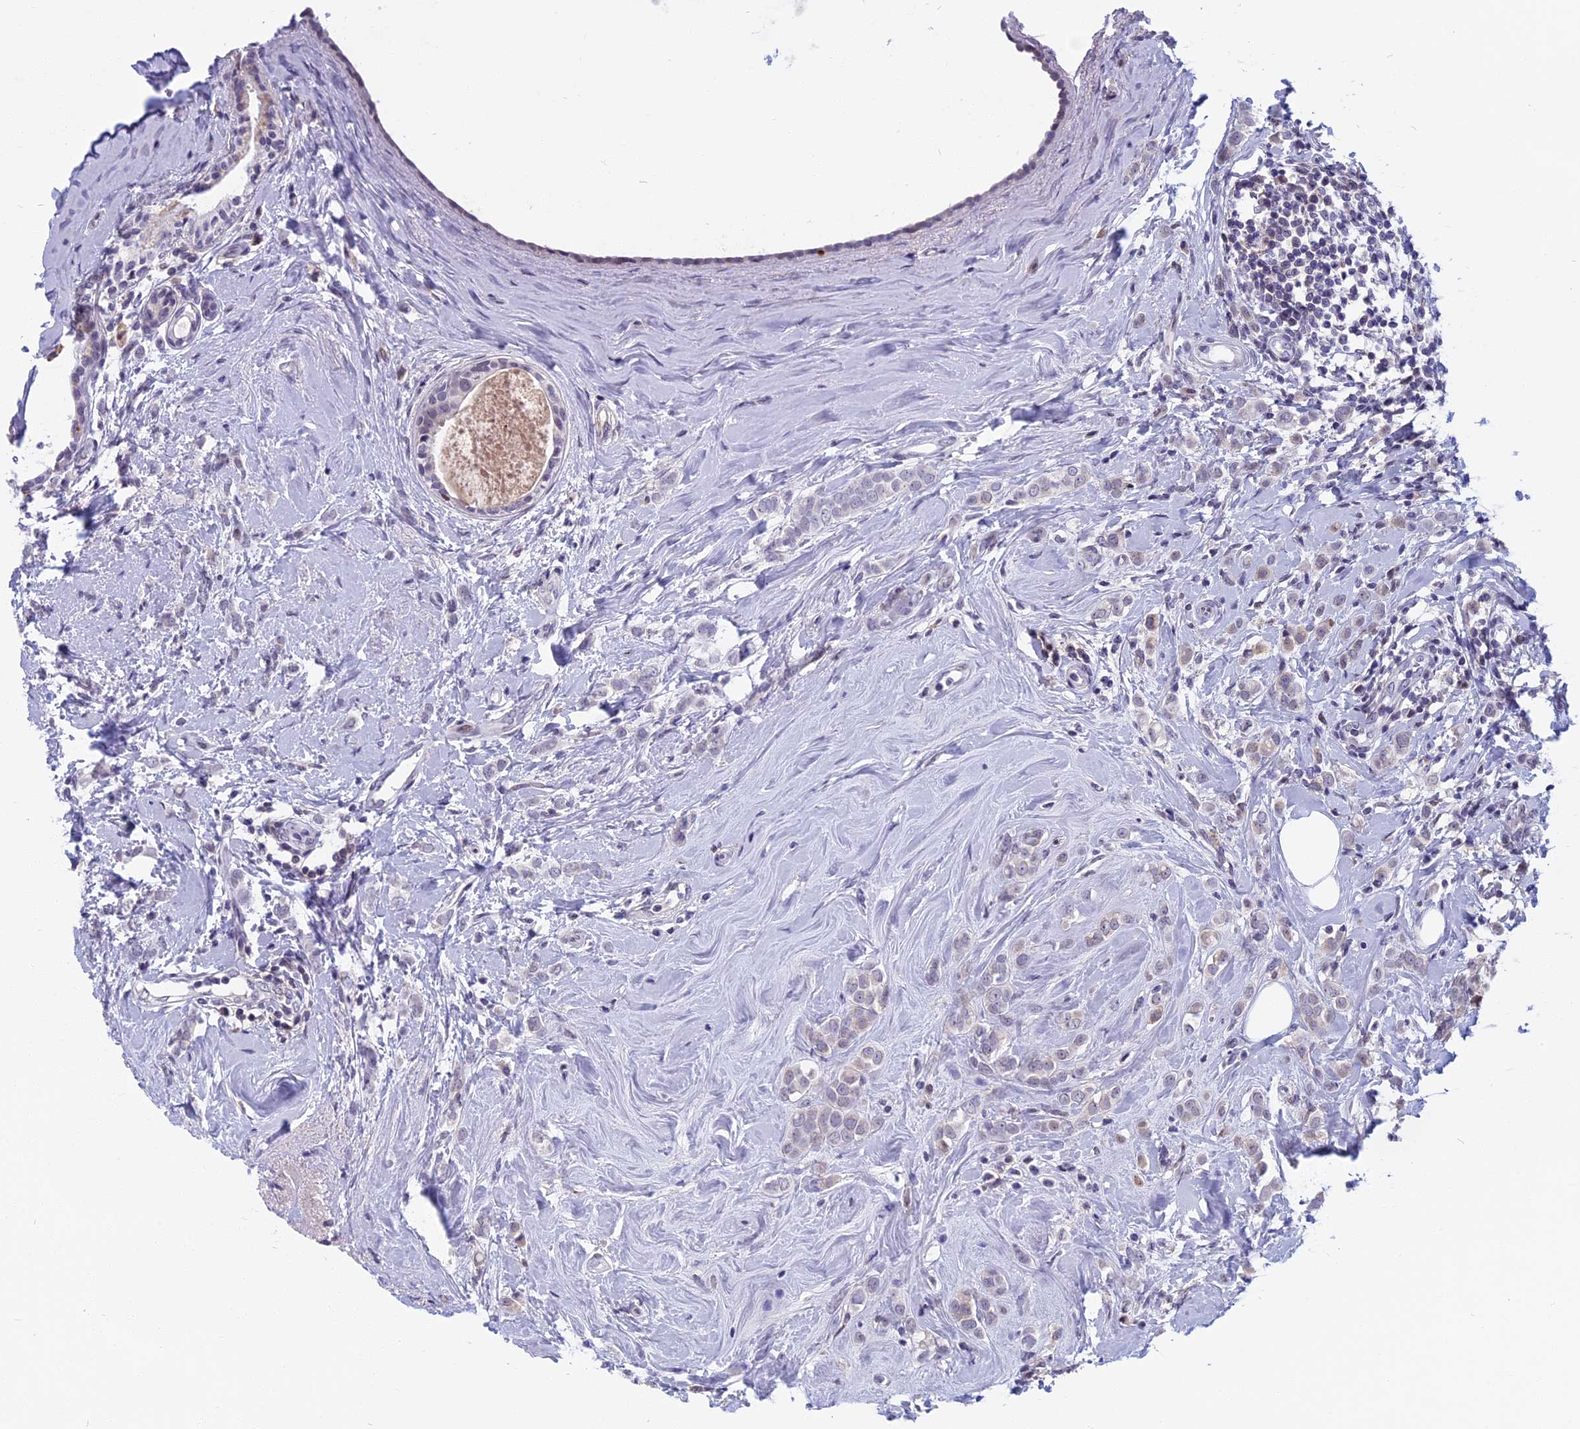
{"staining": {"intensity": "weak", "quantity": "<25%", "location": "cytoplasmic/membranous"}, "tissue": "breast cancer", "cell_type": "Tumor cells", "image_type": "cancer", "snomed": [{"axis": "morphology", "description": "Lobular carcinoma"}, {"axis": "topography", "description": "Breast"}], "caption": "The image displays no staining of tumor cells in breast cancer.", "gene": "CDC7", "patient": {"sex": "female", "age": 47}}